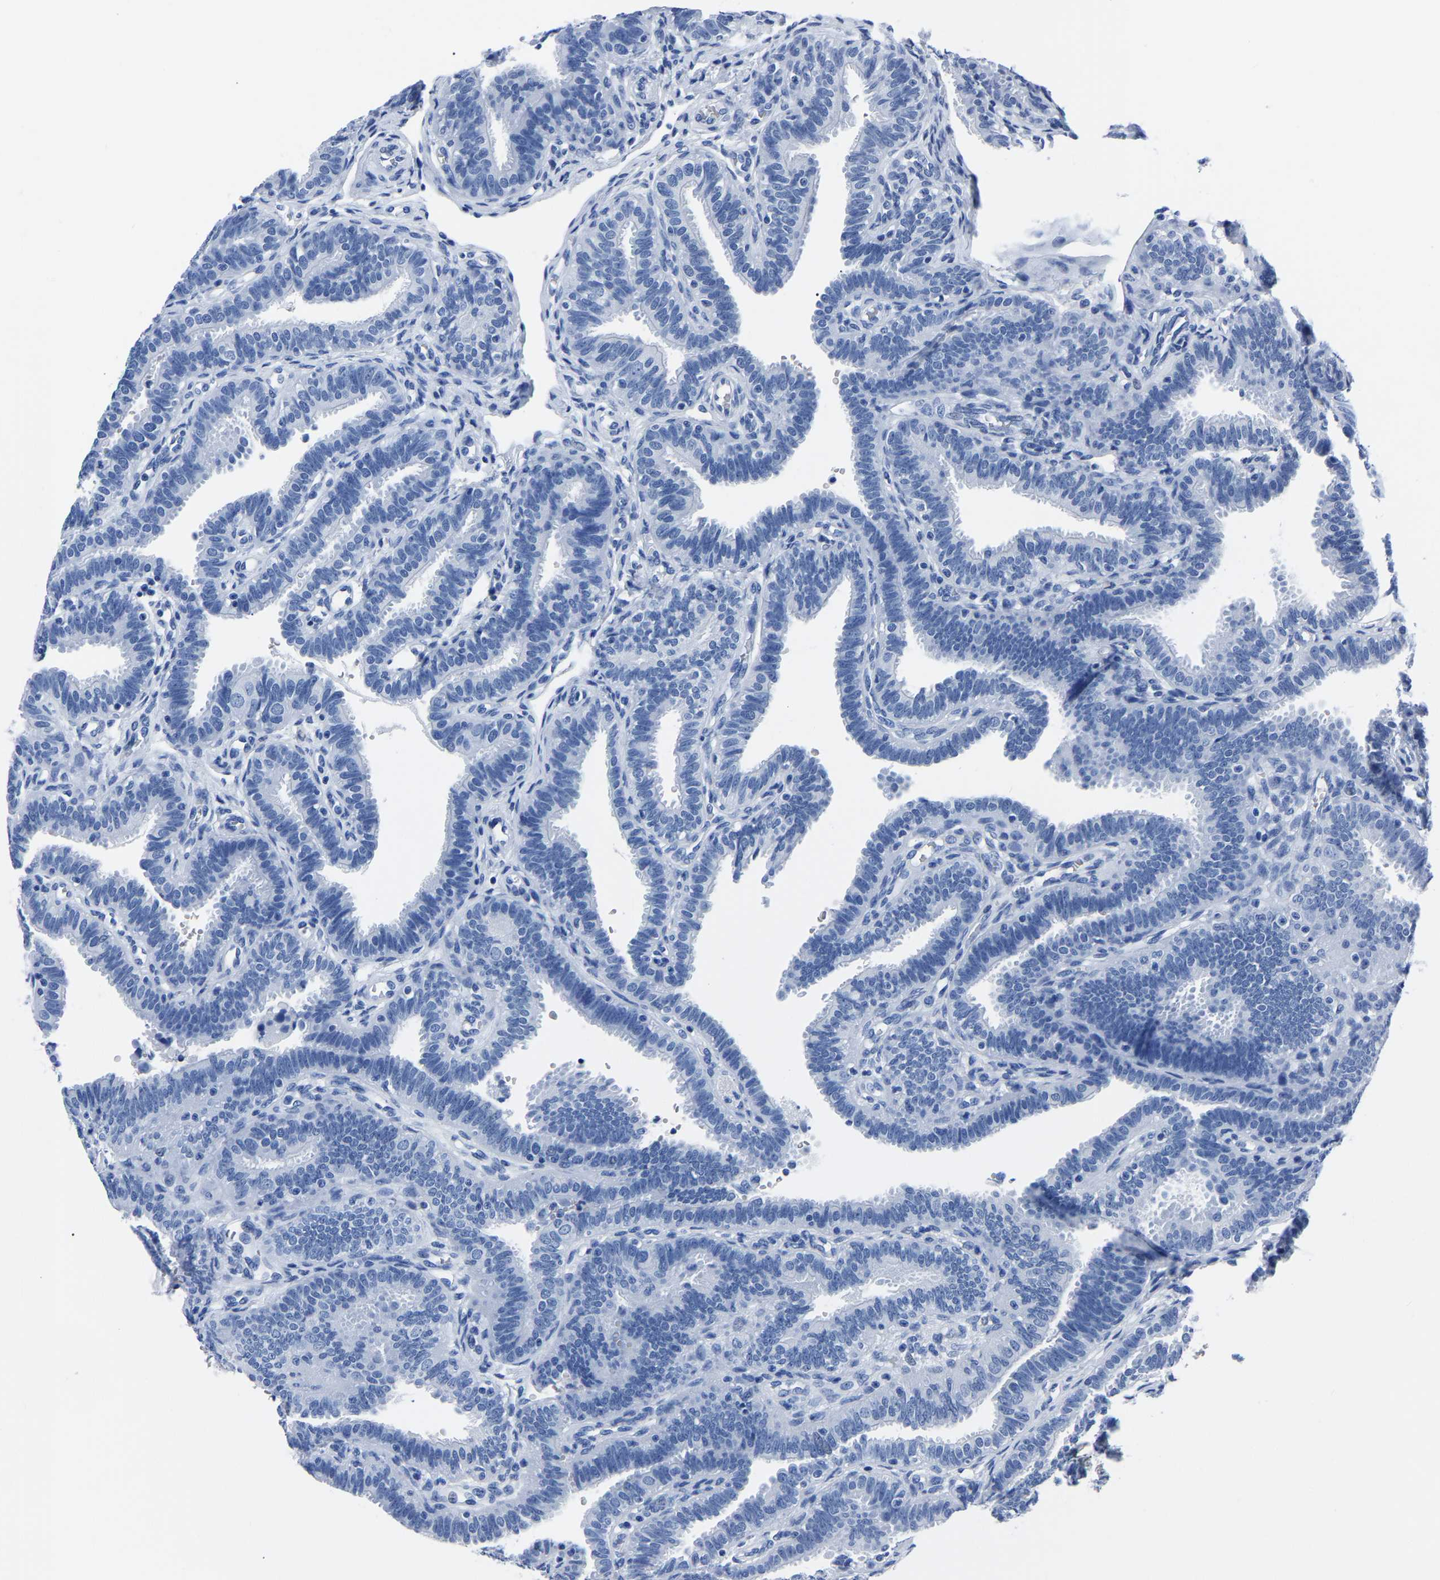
{"staining": {"intensity": "negative", "quantity": "none", "location": "none"}, "tissue": "fallopian tube", "cell_type": "Glandular cells", "image_type": "normal", "snomed": [{"axis": "morphology", "description": "Normal tissue, NOS"}, {"axis": "topography", "description": "Fallopian tube"}, {"axis": "topography", "description": "Placenta"}], "caption": "Immunohistochemistry (IHC) micrograph of normal fallopian tube: fallopian tube stained with DAB (3,3'-diaminobenzidine) exhibits no significant protein staining in glandular cells. (Stains: DAB (3,3'-diaminobenzidine) immunohistochemistry (IHC) with hematoxylin counter stain, Microscopy: brightfield microscopy at high magnification).", "gene": "IMPG2", "patient": {"sex": "female", "age": 34}}